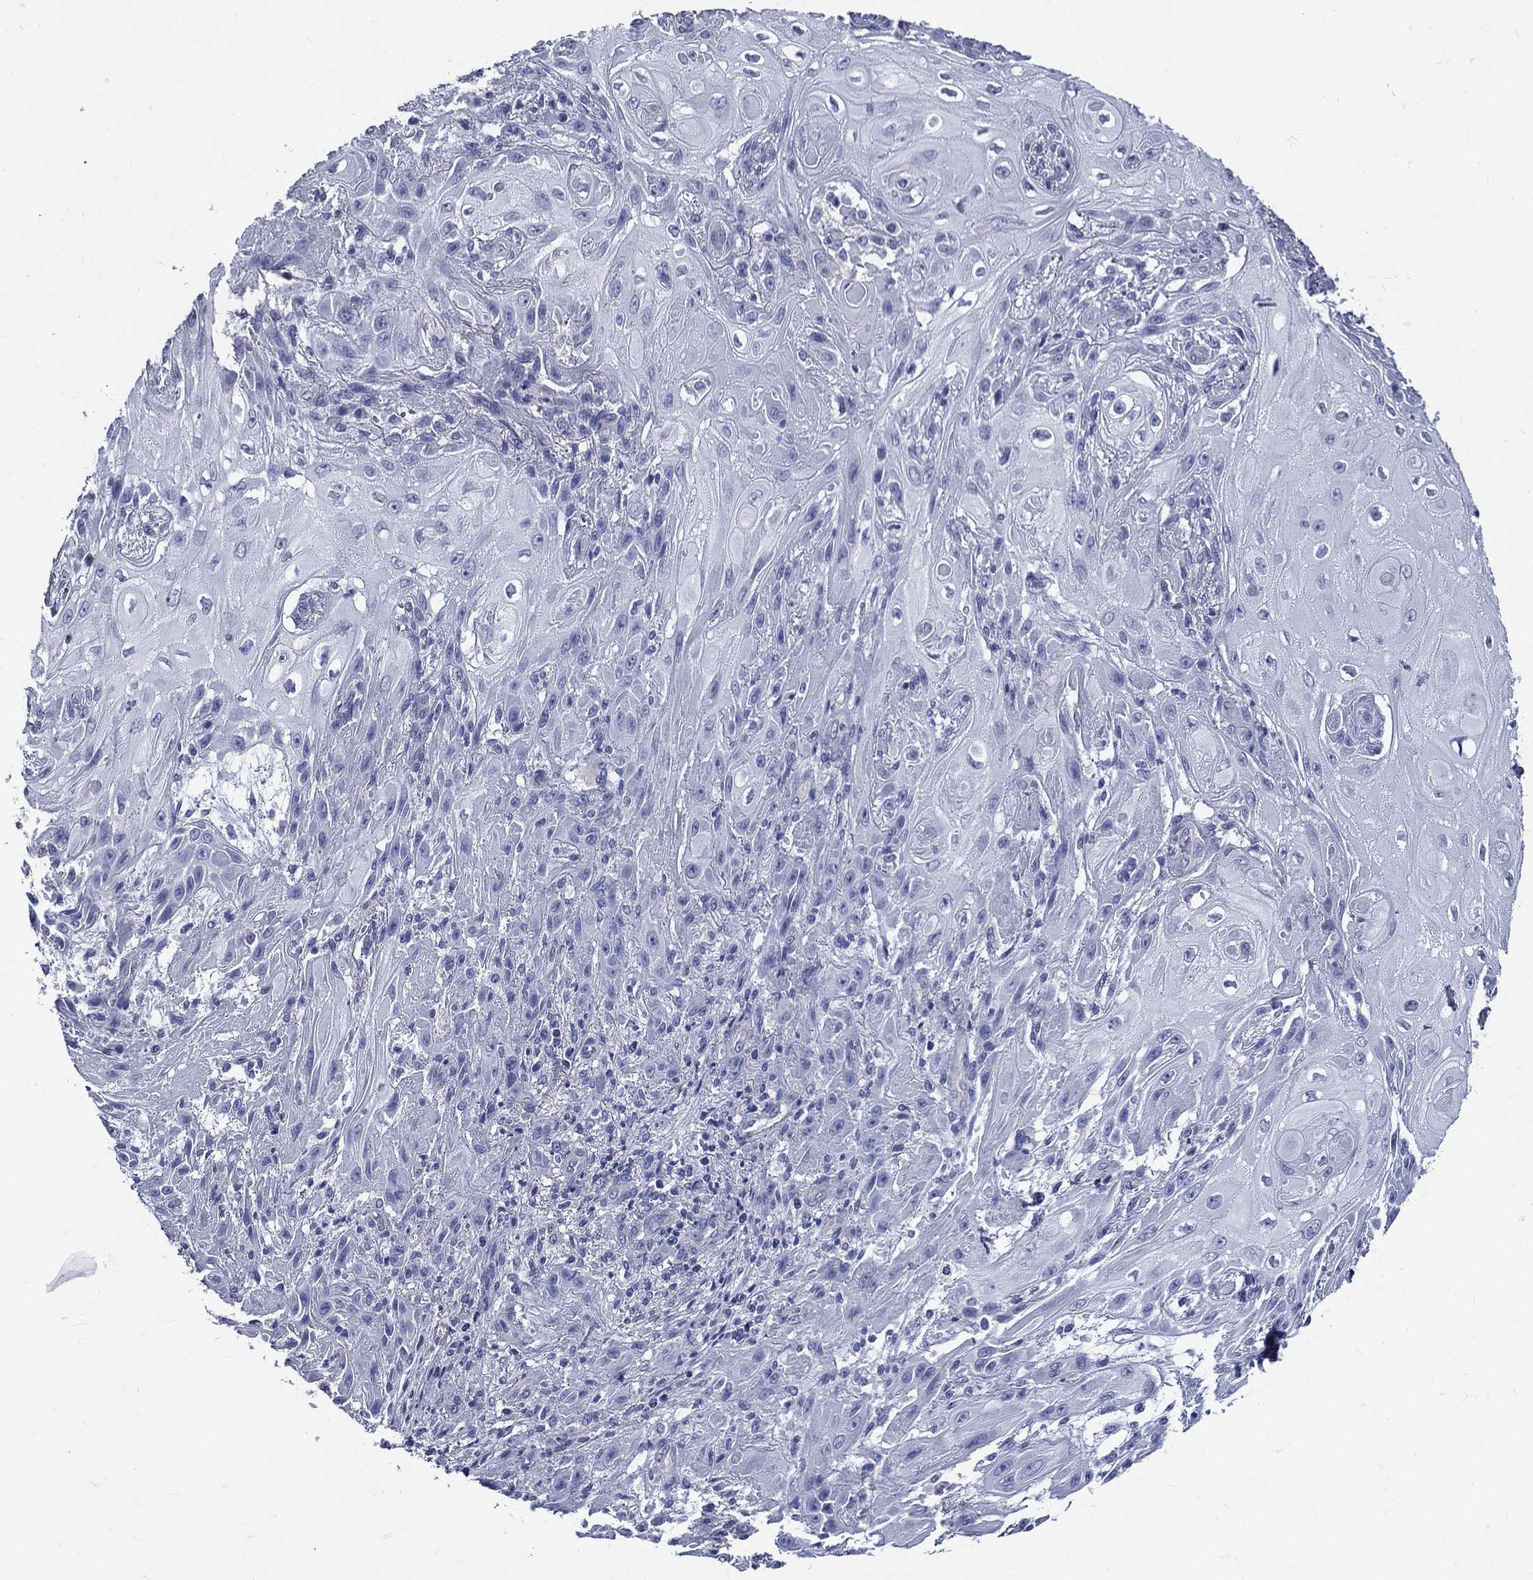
{"staining": {"intensity": "negative", "quantity": "none", "location": "none"}, "tissue": "skin cancer", "cell_type": "Tumor cells", "image_type": "cancer", "snomed": [{"axis": "morphology", "description": "Squamous cell carcinoma, NOS"}, {"axis": "topography", "description": "Skin"}], "caption": "Skin cancer (squamous cell carcinoma) stained for a protein using immunohistochemistry (IHC) exhibits no expression tumor cells.", "gene": "DPYS", "patient": {"sex": "male", "age": 62}}